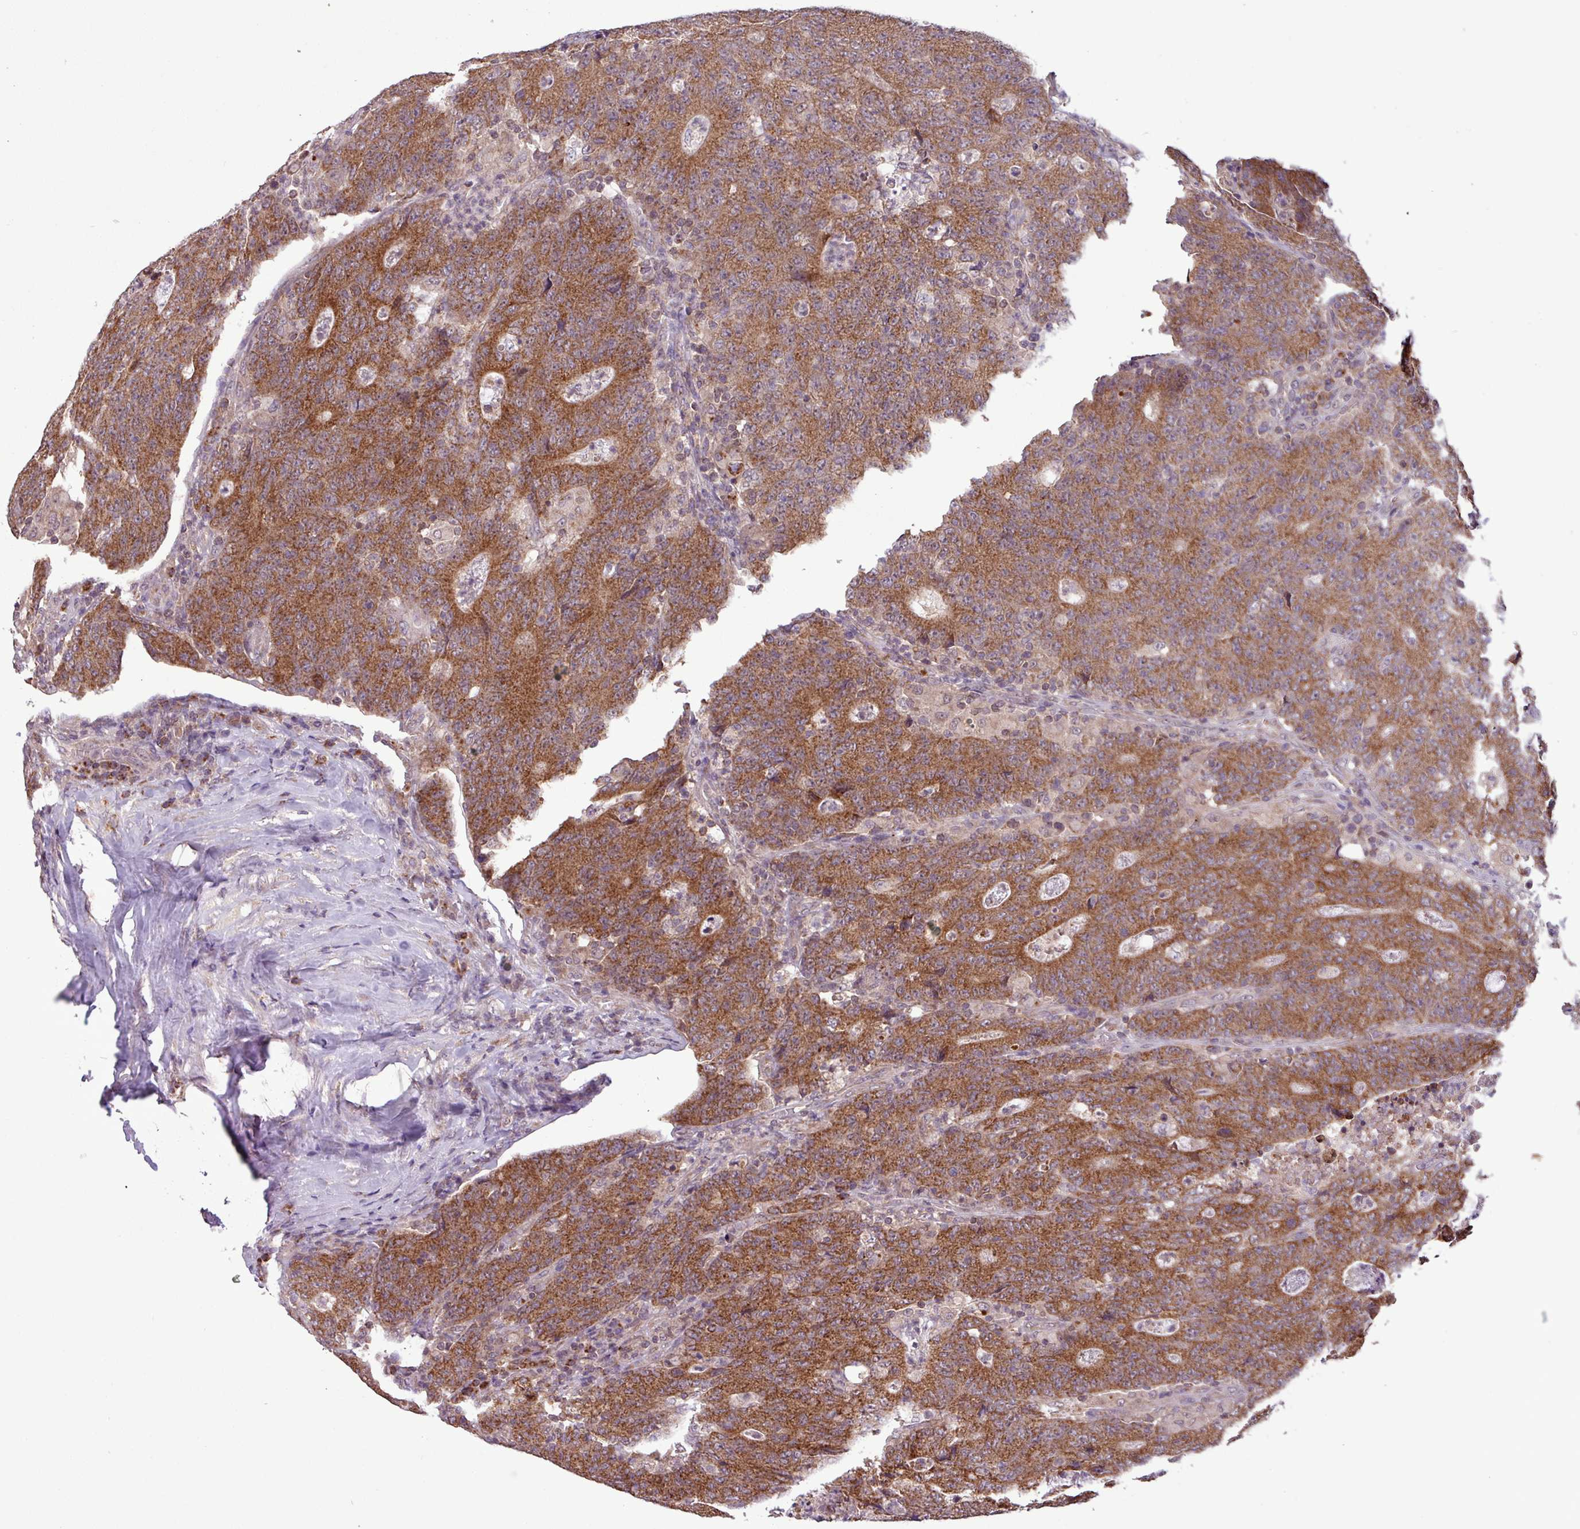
{"staining": {"intensity": "strong", "quantity": ">75%", "location": "cytoplasmic/membranous"}, "tissue": "colorectal cancer", "cell_type": "Tumor cells", "image_type": "cancer", "snomed": [{"axis": "morphology", "description": "Adenocarcinoma, NOS"}, {"axis": "topography", "description": "Colon"}], "caption": "Adenocarcinoma (colorectal) was stained to show a protein in brown. There is high levels of strong cytoplasmic/membranous staining in approximately >75% of tumor cells.", "gene": "MCTP2", "patient": {"sex": "female", "age": 75}}